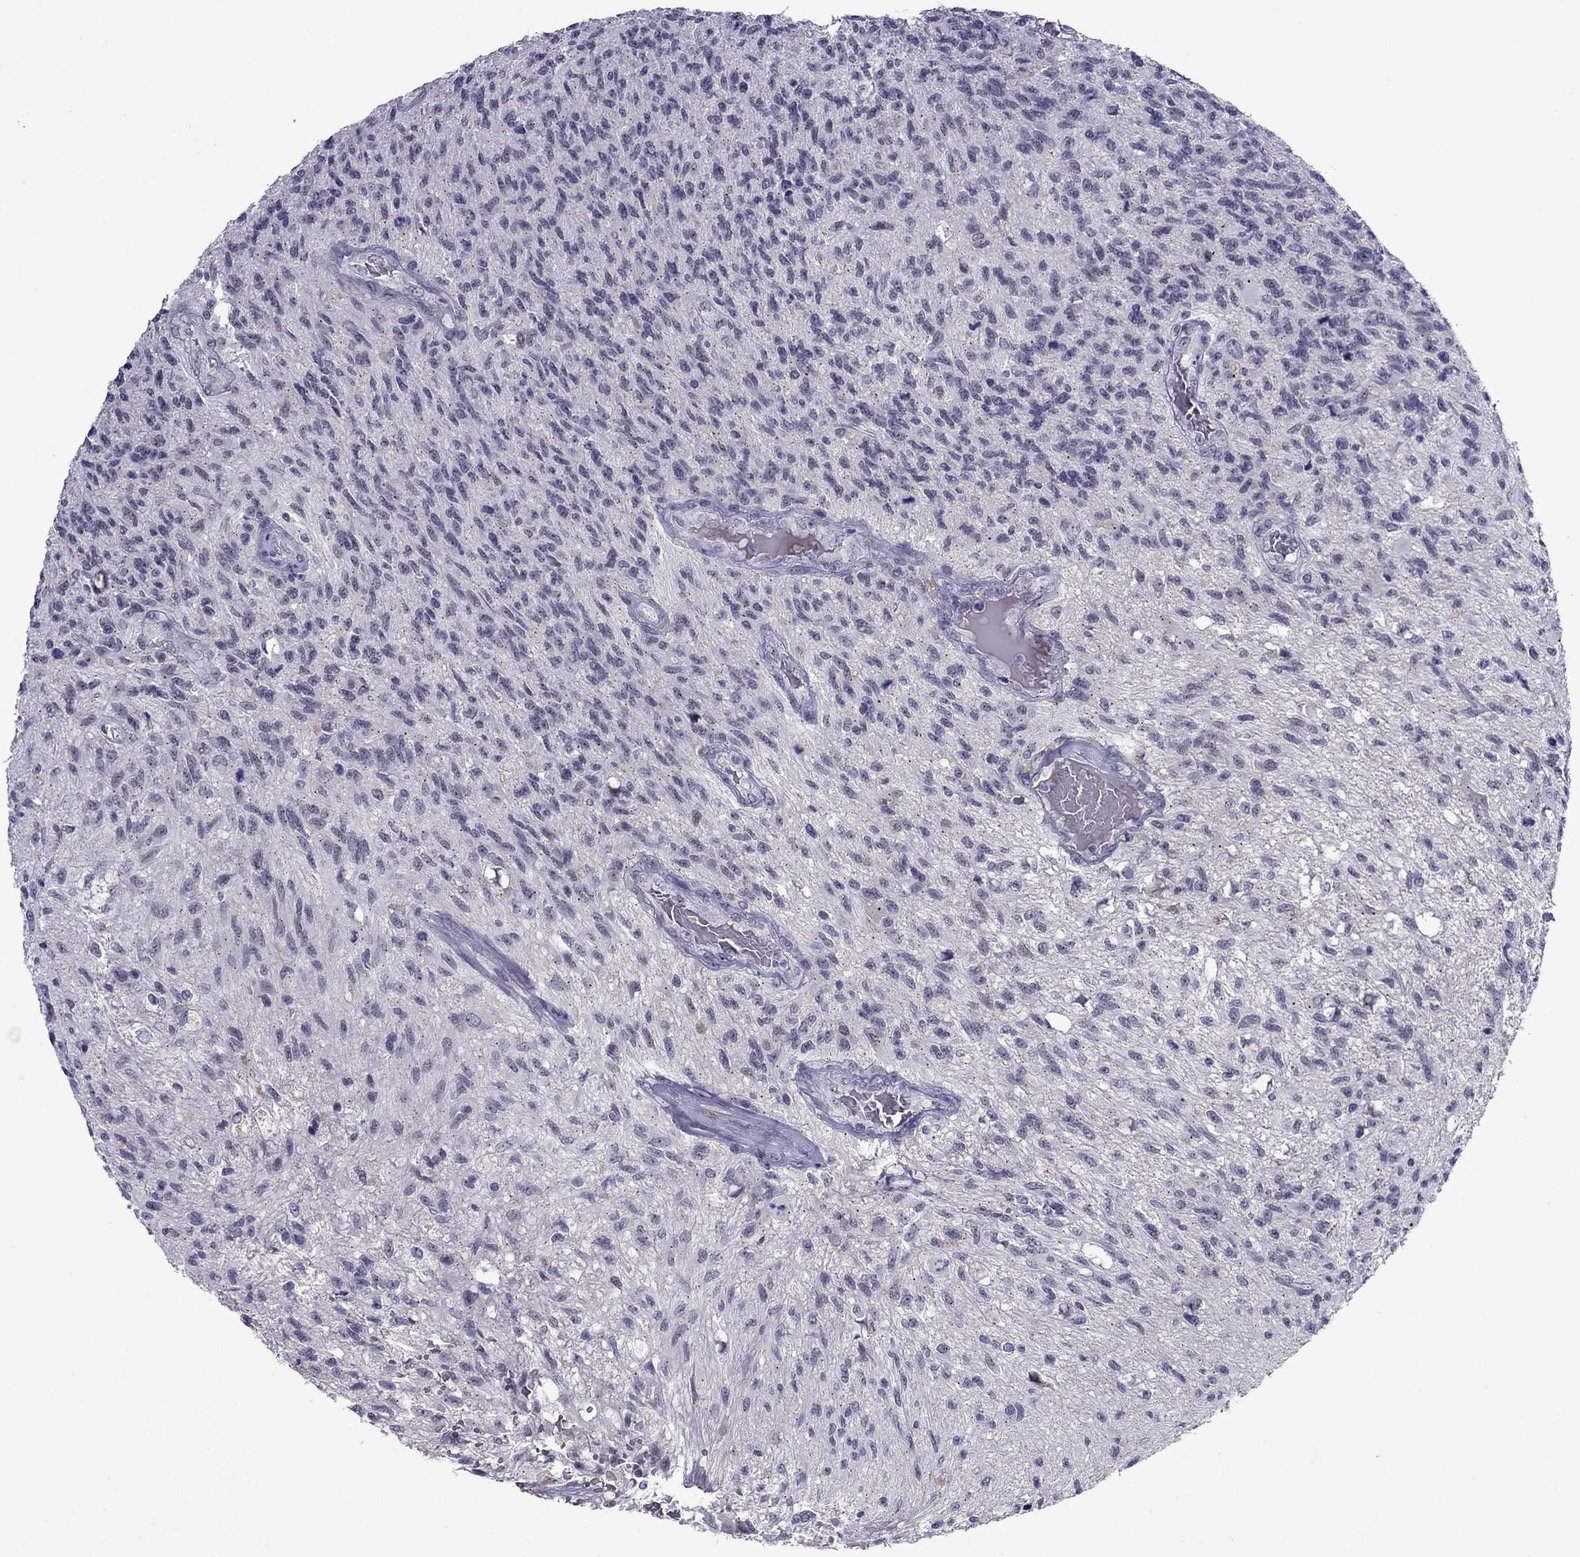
{"staining": {"intensity": "negative", "quantity": "none", "location": "none"}, "tissue": "glioma", "cell_type": "Tumor cells", "image_type": "cancer", "snomed": [{"axis": "morphology", "description": "Glioma, malignant, High grade"}, {"axis": "topography", "description": "Brain"}], "caption": "Tumor cells show no significant protein staining in malignant glioma (high-grade).", "gene": "MYBPH", "patient": {"sex": "male", "age": 56}}